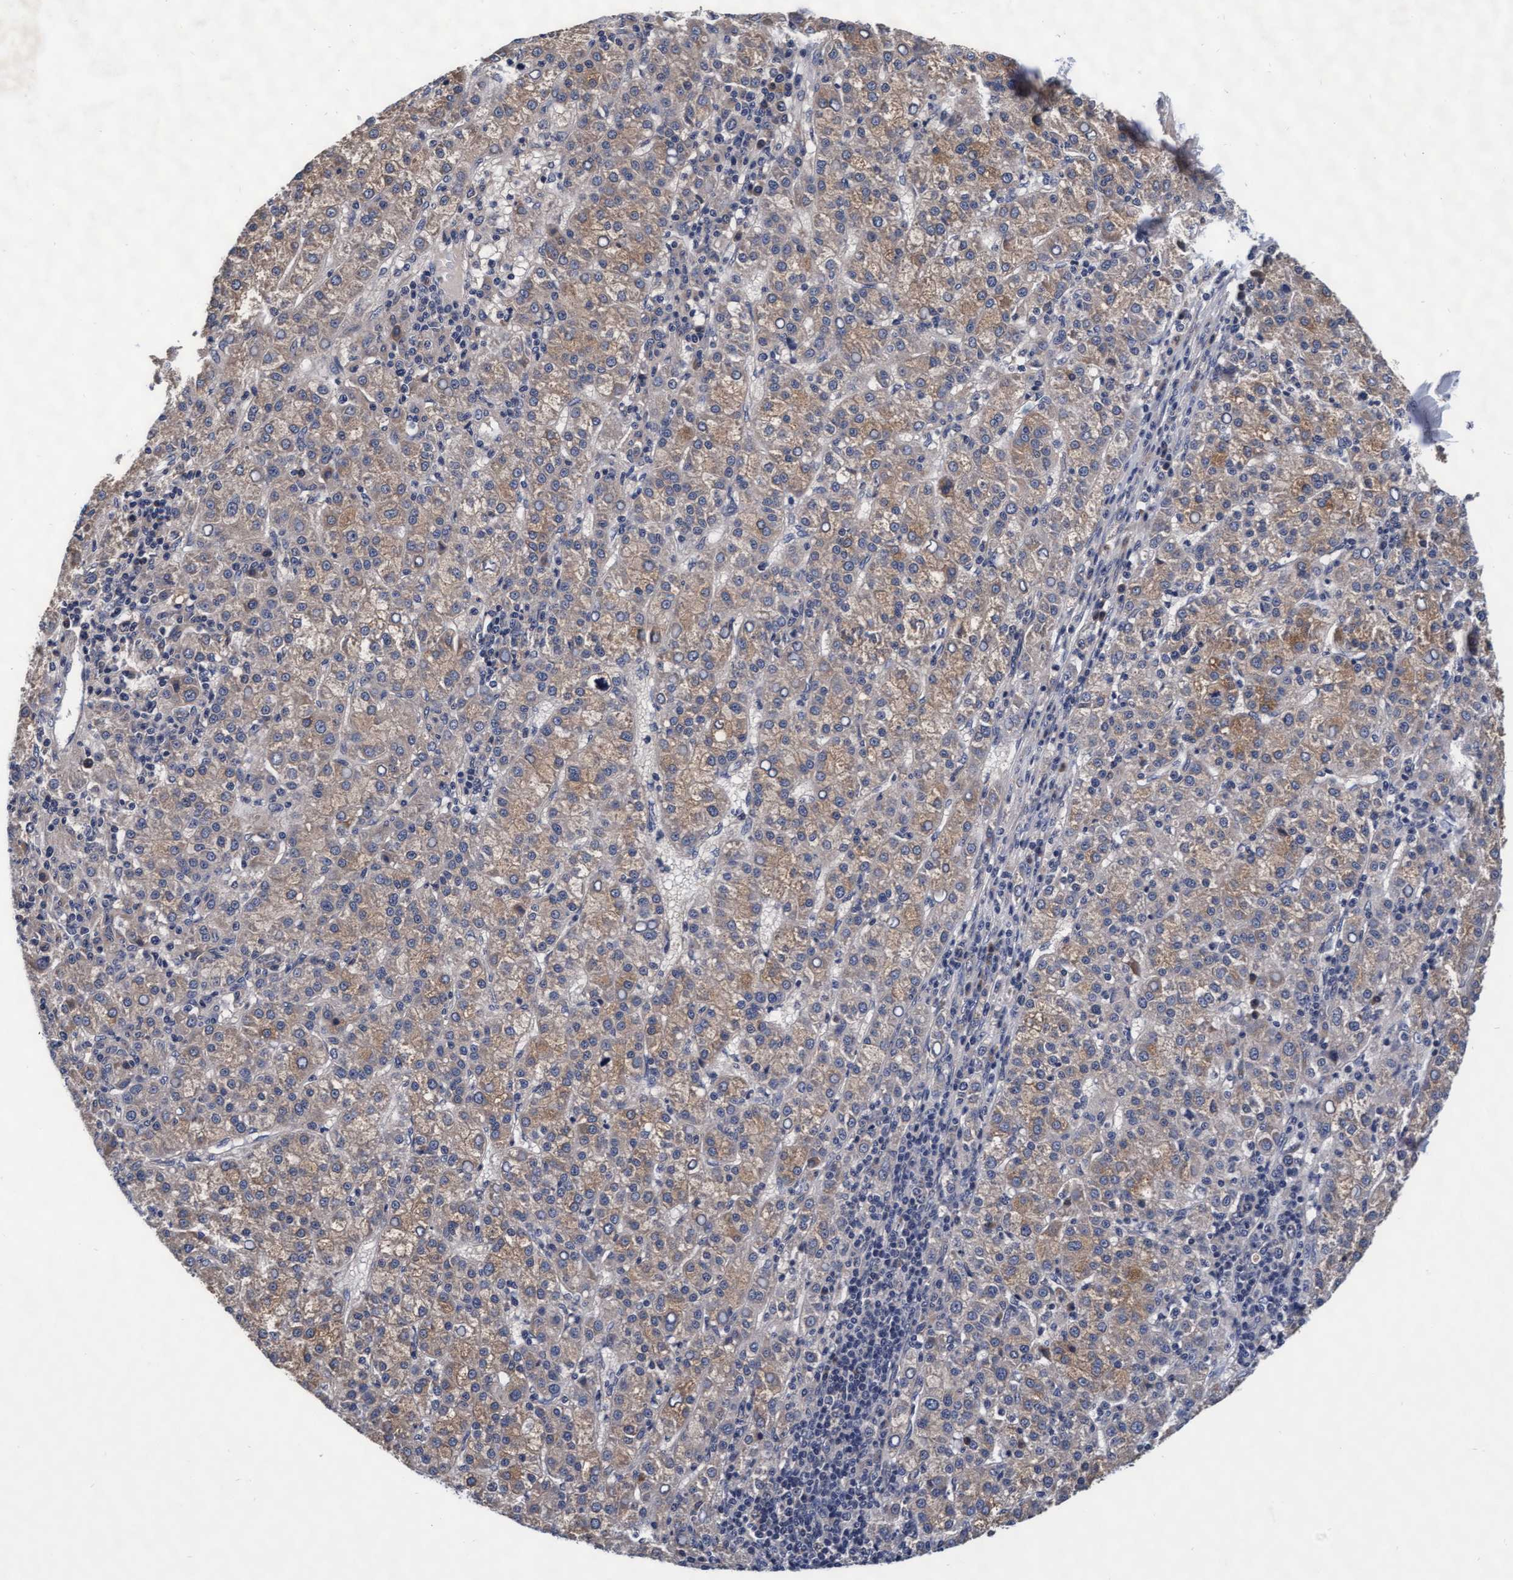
{"staining": {"intensity": "moderate", "quantity": ">75%", "location": "cytoplasmic/membranous"}, "tissue": "liver cancer", "cell_type": "Tumor cells", "image_type": "cancer", "snomed": [{"axis": "morphology", "description": "Carcinoma, Hepatocellular, NOS"}, {"axis": "topography", "description": "Liver"}], "caption": "Protein expression analysis of hepatocellular carcinoma (liver) demonstrates moderate cytoplasmic/membranous expression in about >75% of tumor cells.", "gene": "EFCAB13", "patient": {"sex": "female", "age": 58}}